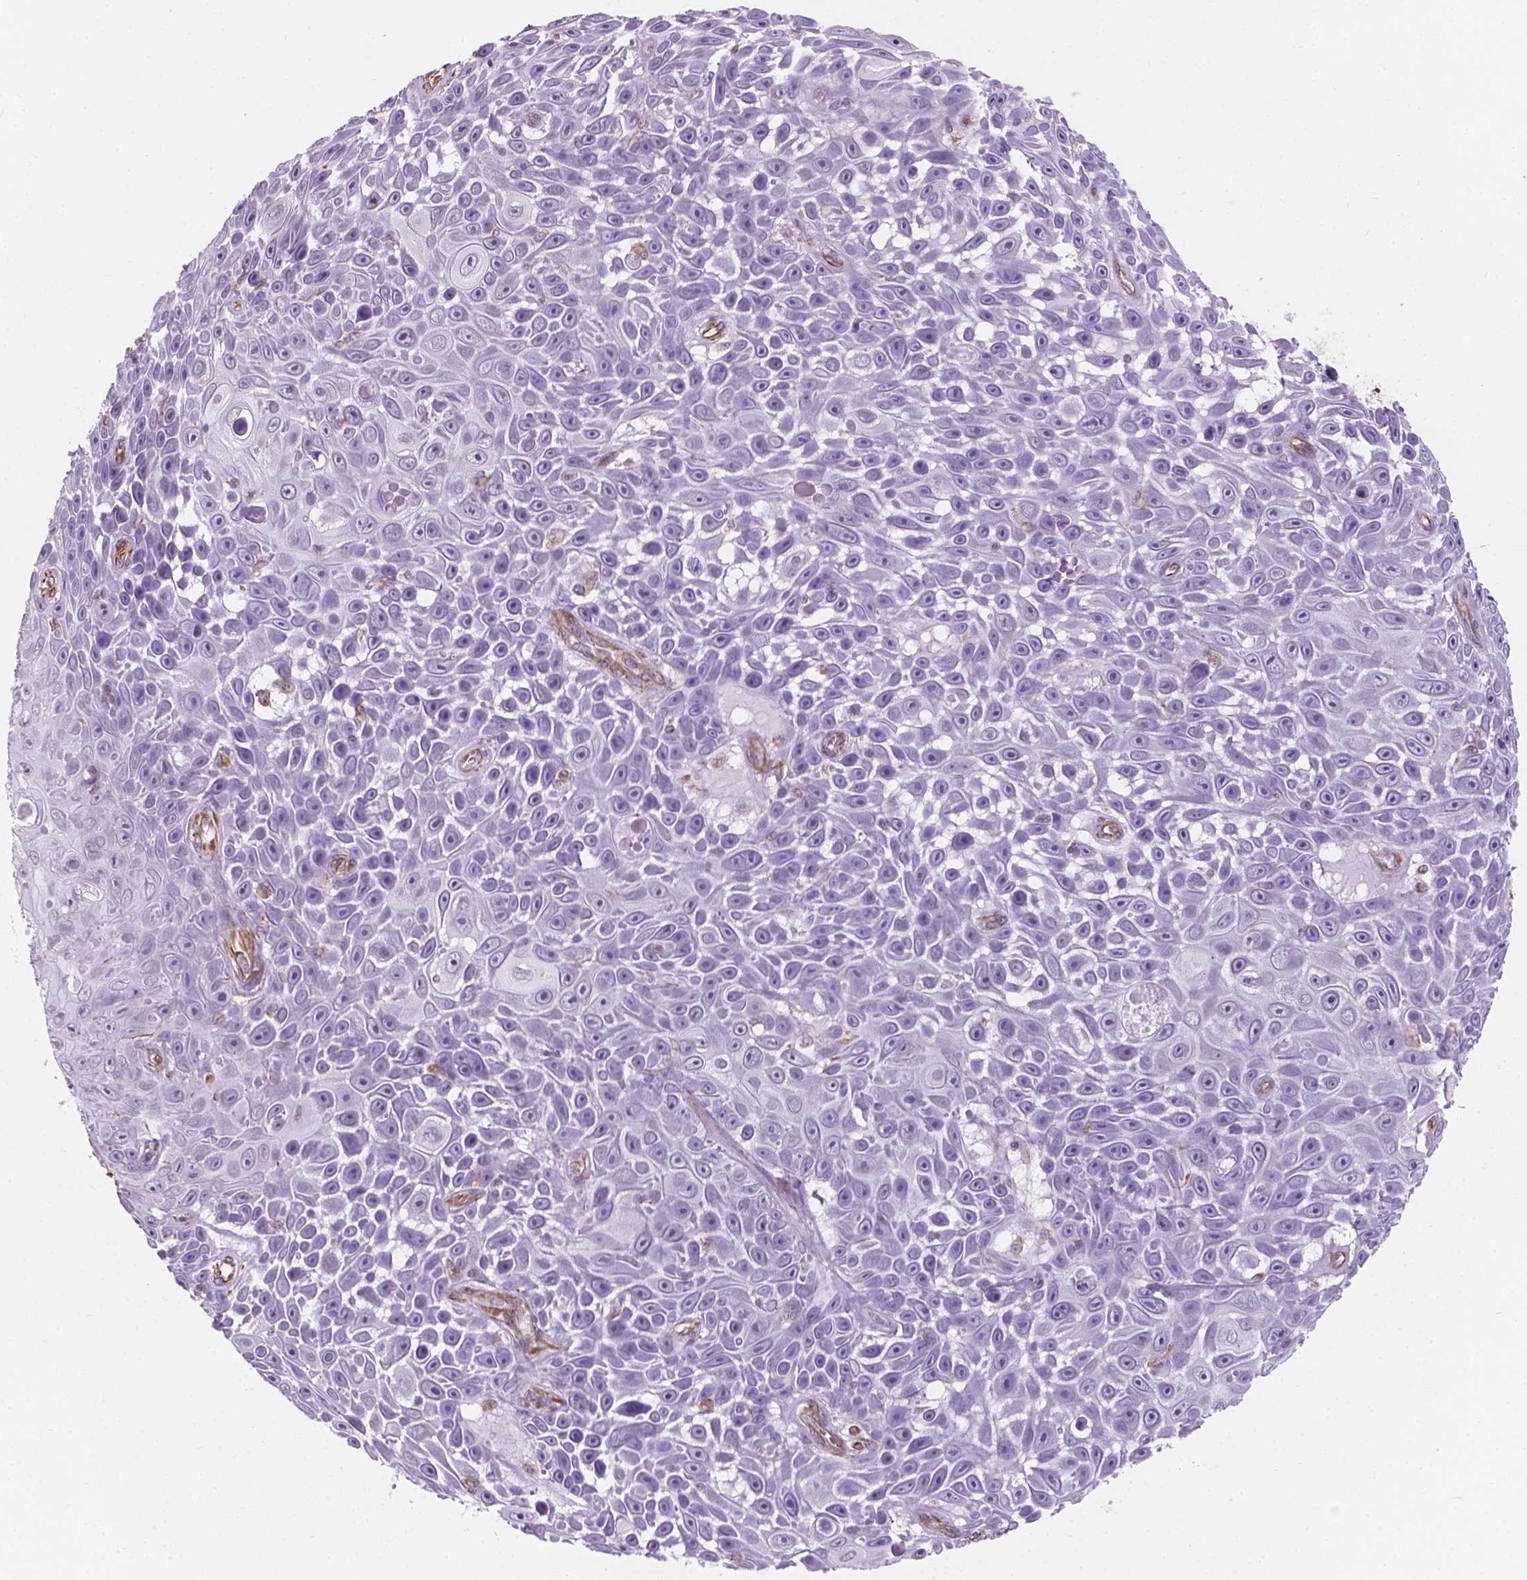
{"staining": {"intensity": "negative", "quantity": "none", "location": "none"}, "tissue": "skin cancer", "cell_type": "Tumor cells", "image_type": "cancer", "snomed": [{"axis": "morphology", "description": "Squamous cell carcinoma, NOS"}, {"axis": "topography", "description": "Skin"}], "caption": "High magnification brightfield microscopy of skin cancer stained with DAB (brown) and counterstained with hematoxylin (blue): tumor cells show no significant staining.", "gene": "AMOT", "patient": {"sex": "male", "age": 82}}